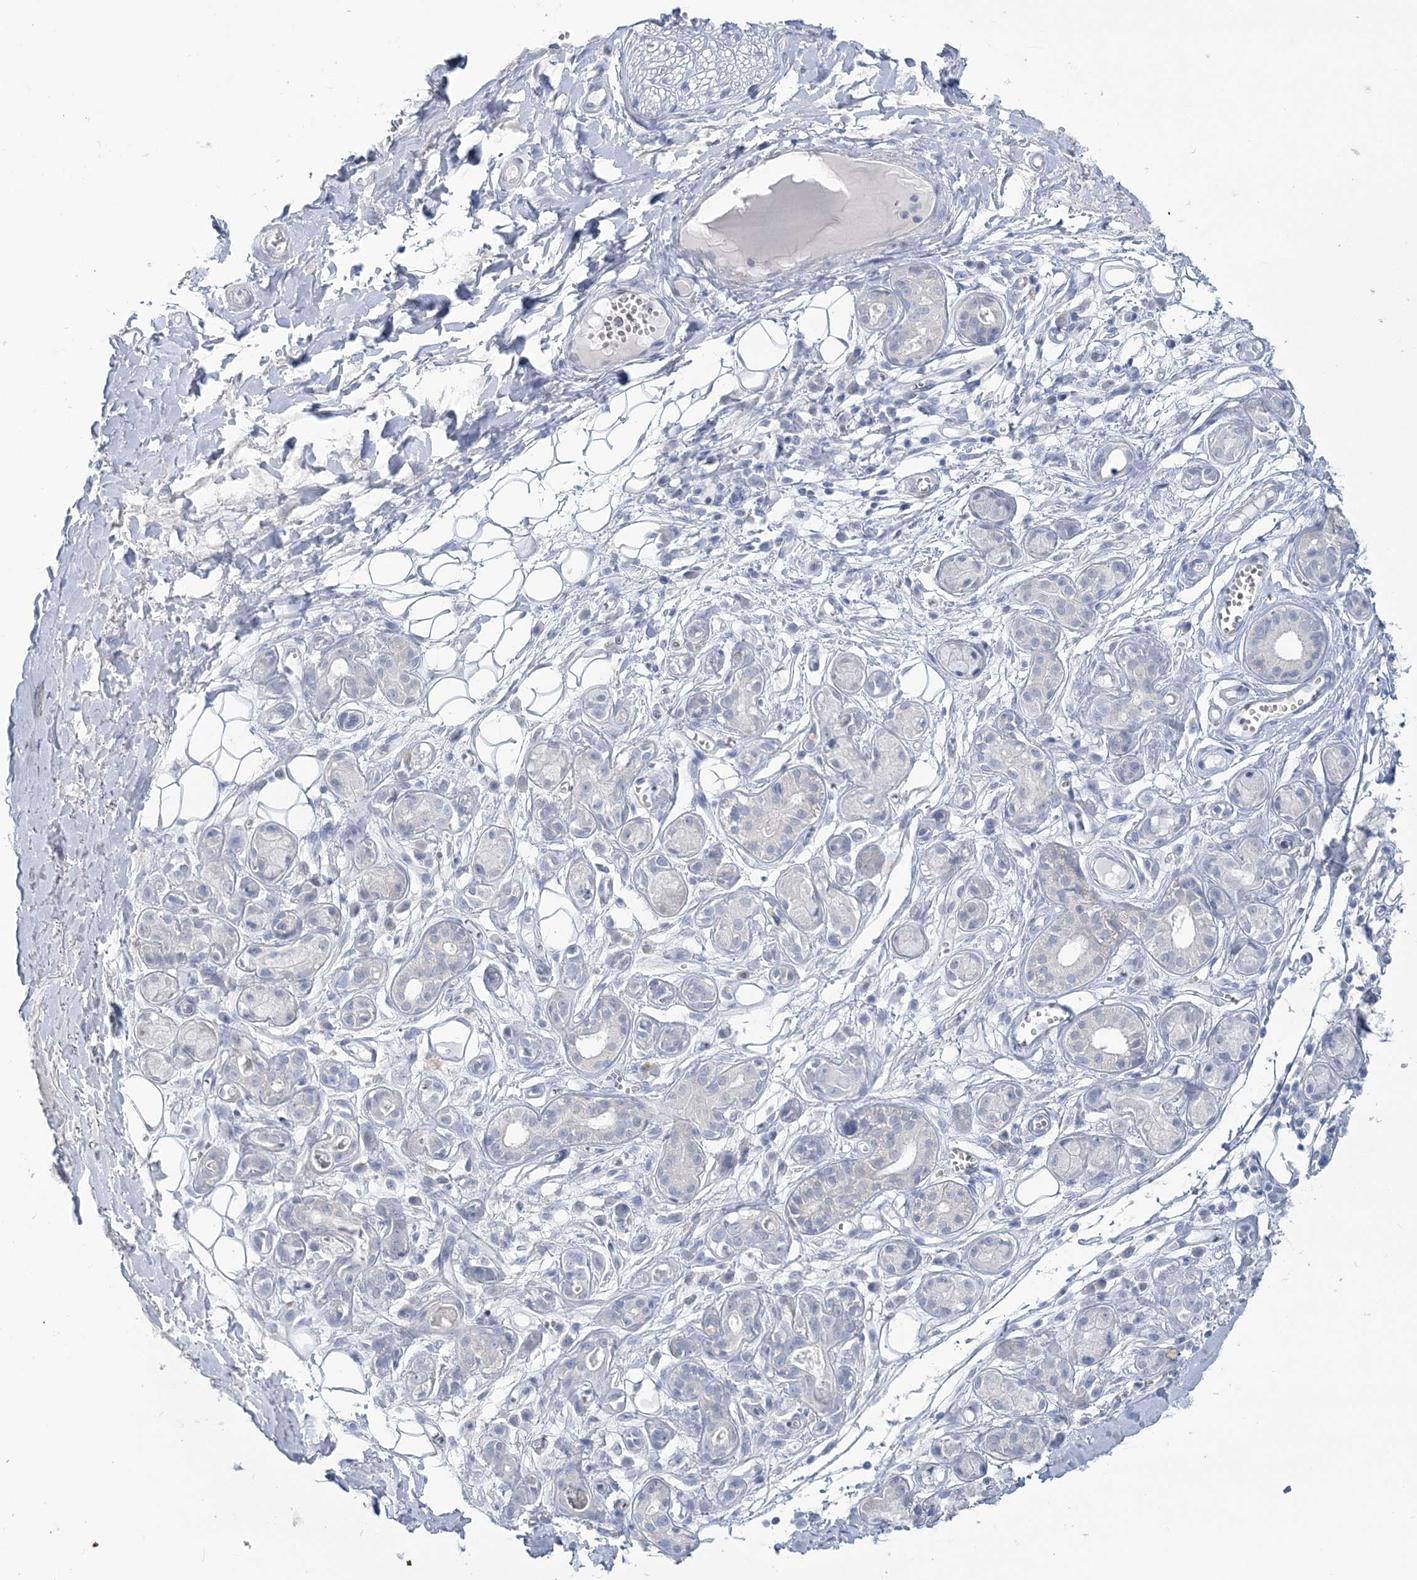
{"staining": {"intensity": "negative", "quantity": "none", "location": "none"}, "tissue": "adipose tissue", "cell_type": "Adipocytes", "image_type": "normal", "snomed": [{"axis": "morphology", "description": "Normal tissue, NOS"}, {"axis": "morphology", "description": "Inflammation, NOS"}, {"axis": "topography", "description": "Salivary gland"}, {"axis": "topography", "description": "Peripheral nerve tissue"}], "caption": "An immunohistochemistry micrograph of benign adipose tissue is shown. There is no staining in adipocytes of adipose tissue.", "gene": "CYP3A4", "patient": {"sex": "female", "age": 75}}